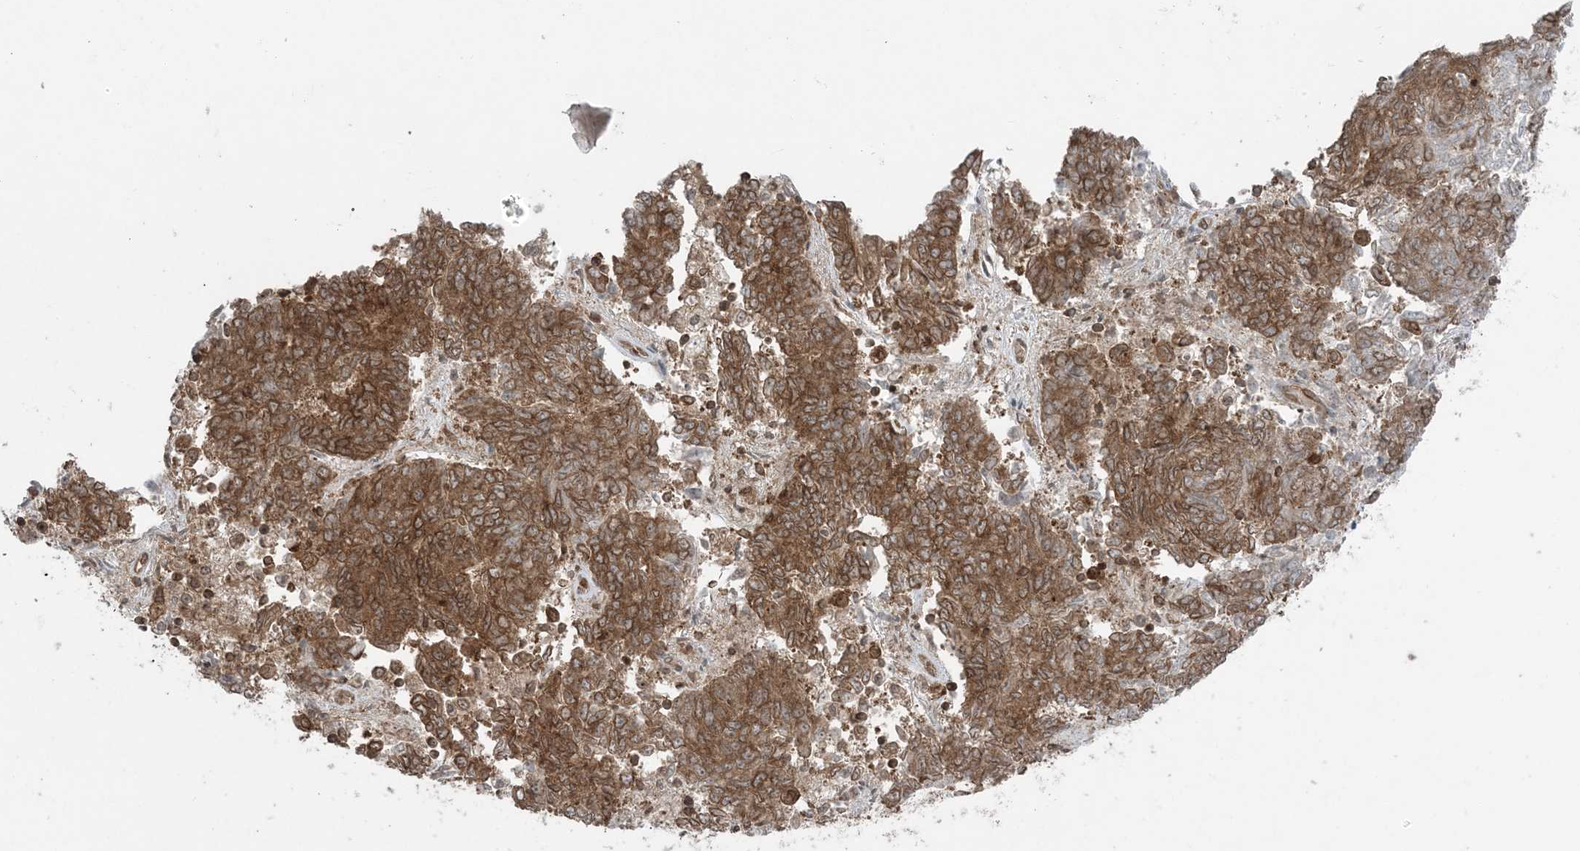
{"staining": {"intensity": "moderate", "quantity": "25%-75%", "location": "cytoplasmic/membranous"}, "tissue": "endometrial cancer", "cell_type": "Tumor cells", "image_type": "cancer", "snomed": [{"axis": "morphology", "description": "Adenocarcinoma, NOS"}, {"axis": "topography", "description": "Endometrium"}], "caption": "Protein staining displays moderate cytoplasmic/membranous staining in about 25%-75% of tumor cells in endometrial cancer (adenocarcinoma).", "gene": "DDX19B", "patient": {"sex": "female", "age": 80}}